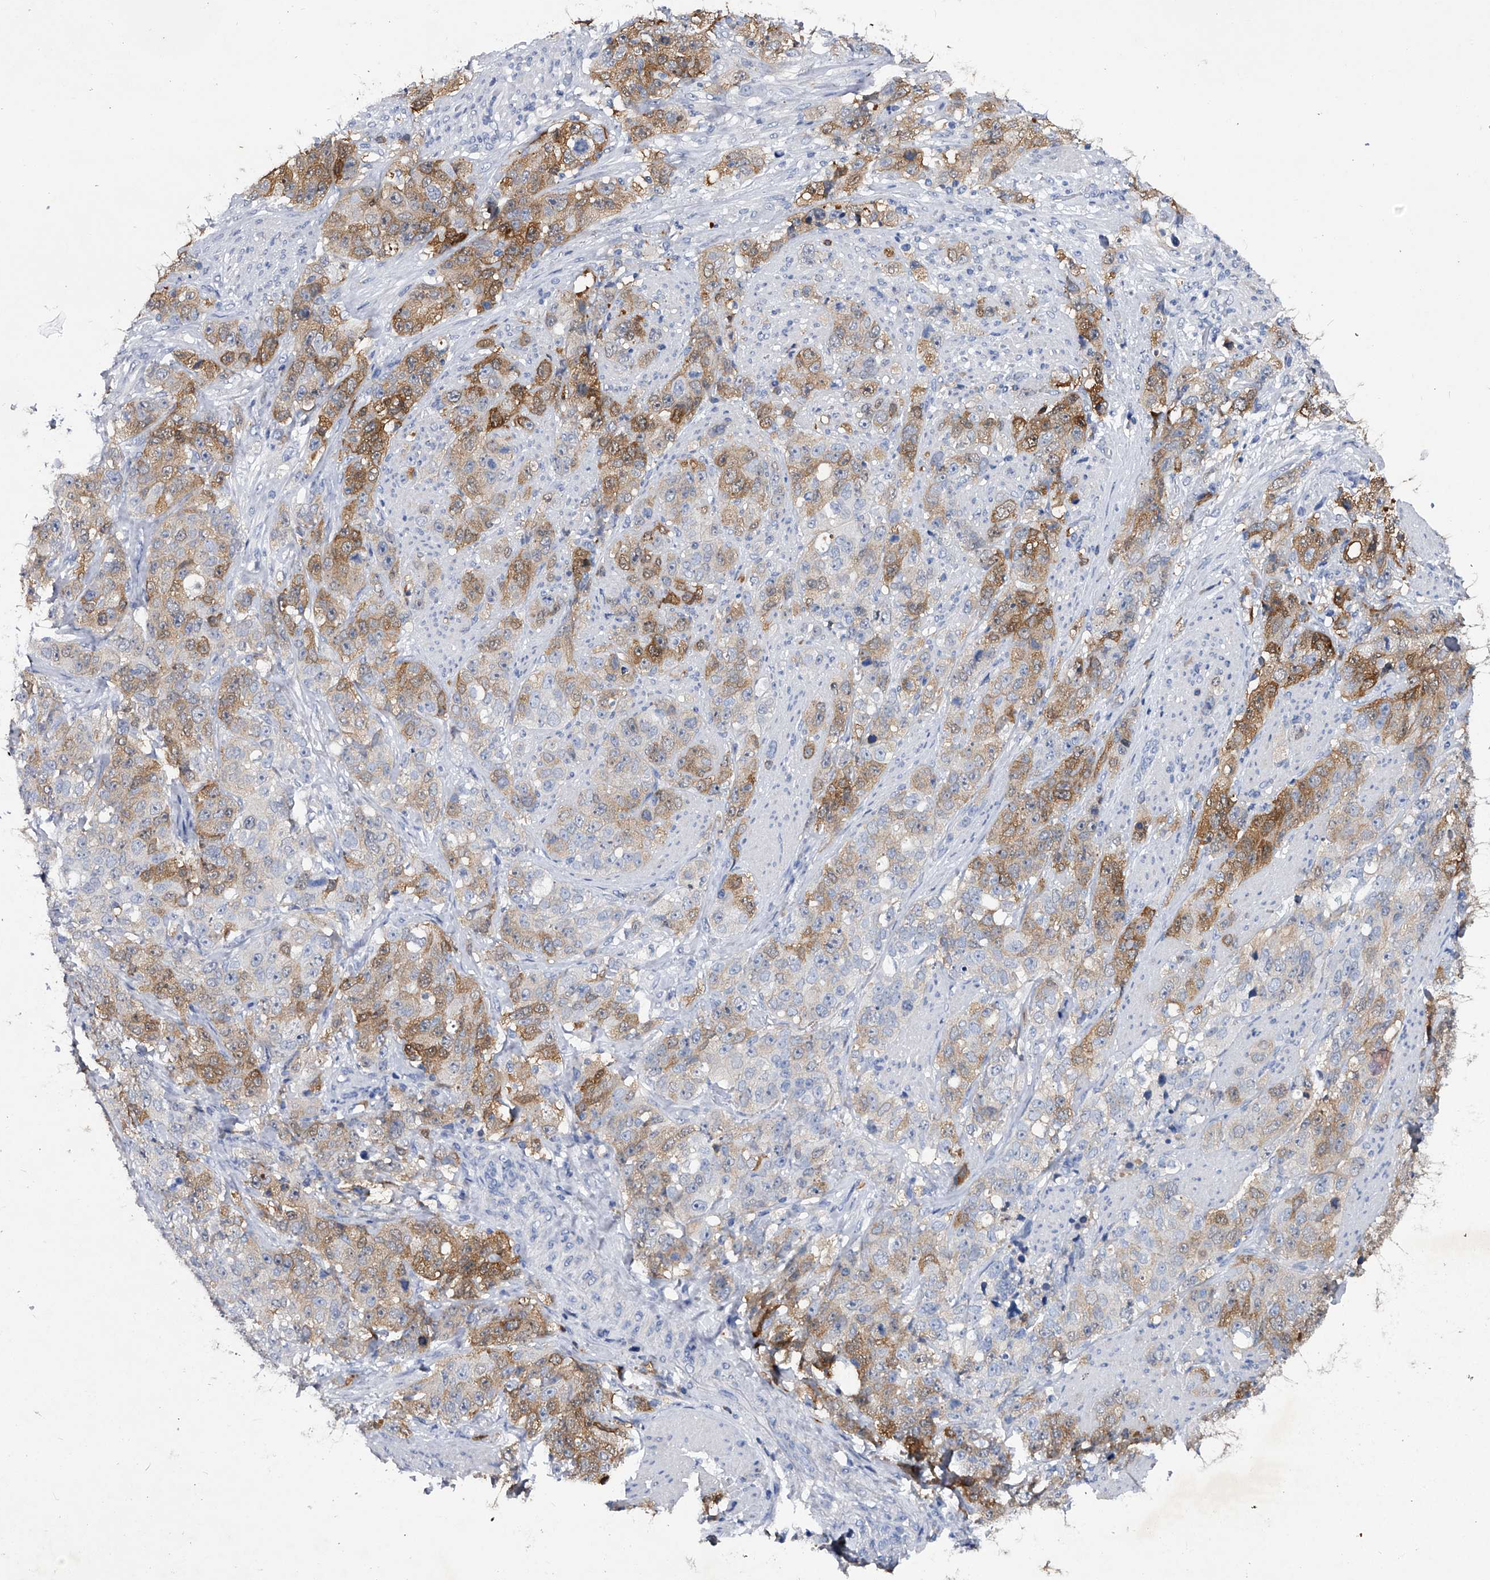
{"staining": {"intensity": "moderate", "quantity": "25%-75%", "location": "cytoplasmic/membranous"}, "tissue": "stomach cancer", "cell_type": "Tumor cells", "image_type": "cancer", "snomed": [{"axis": "morphology", "description": "Adenocarcinoma, NOS"}, {"axis": "topography", "description": "Stomach"}], "caption": "Human stomach cancer (adenocarcinoma) stained with a brown dye reveals moderate cytoplasmic/membranous positive staining in approximately 25%-75% of tumor cells.", "gene": "ASNS", "patient": {"sex": "male", "age": 48}}